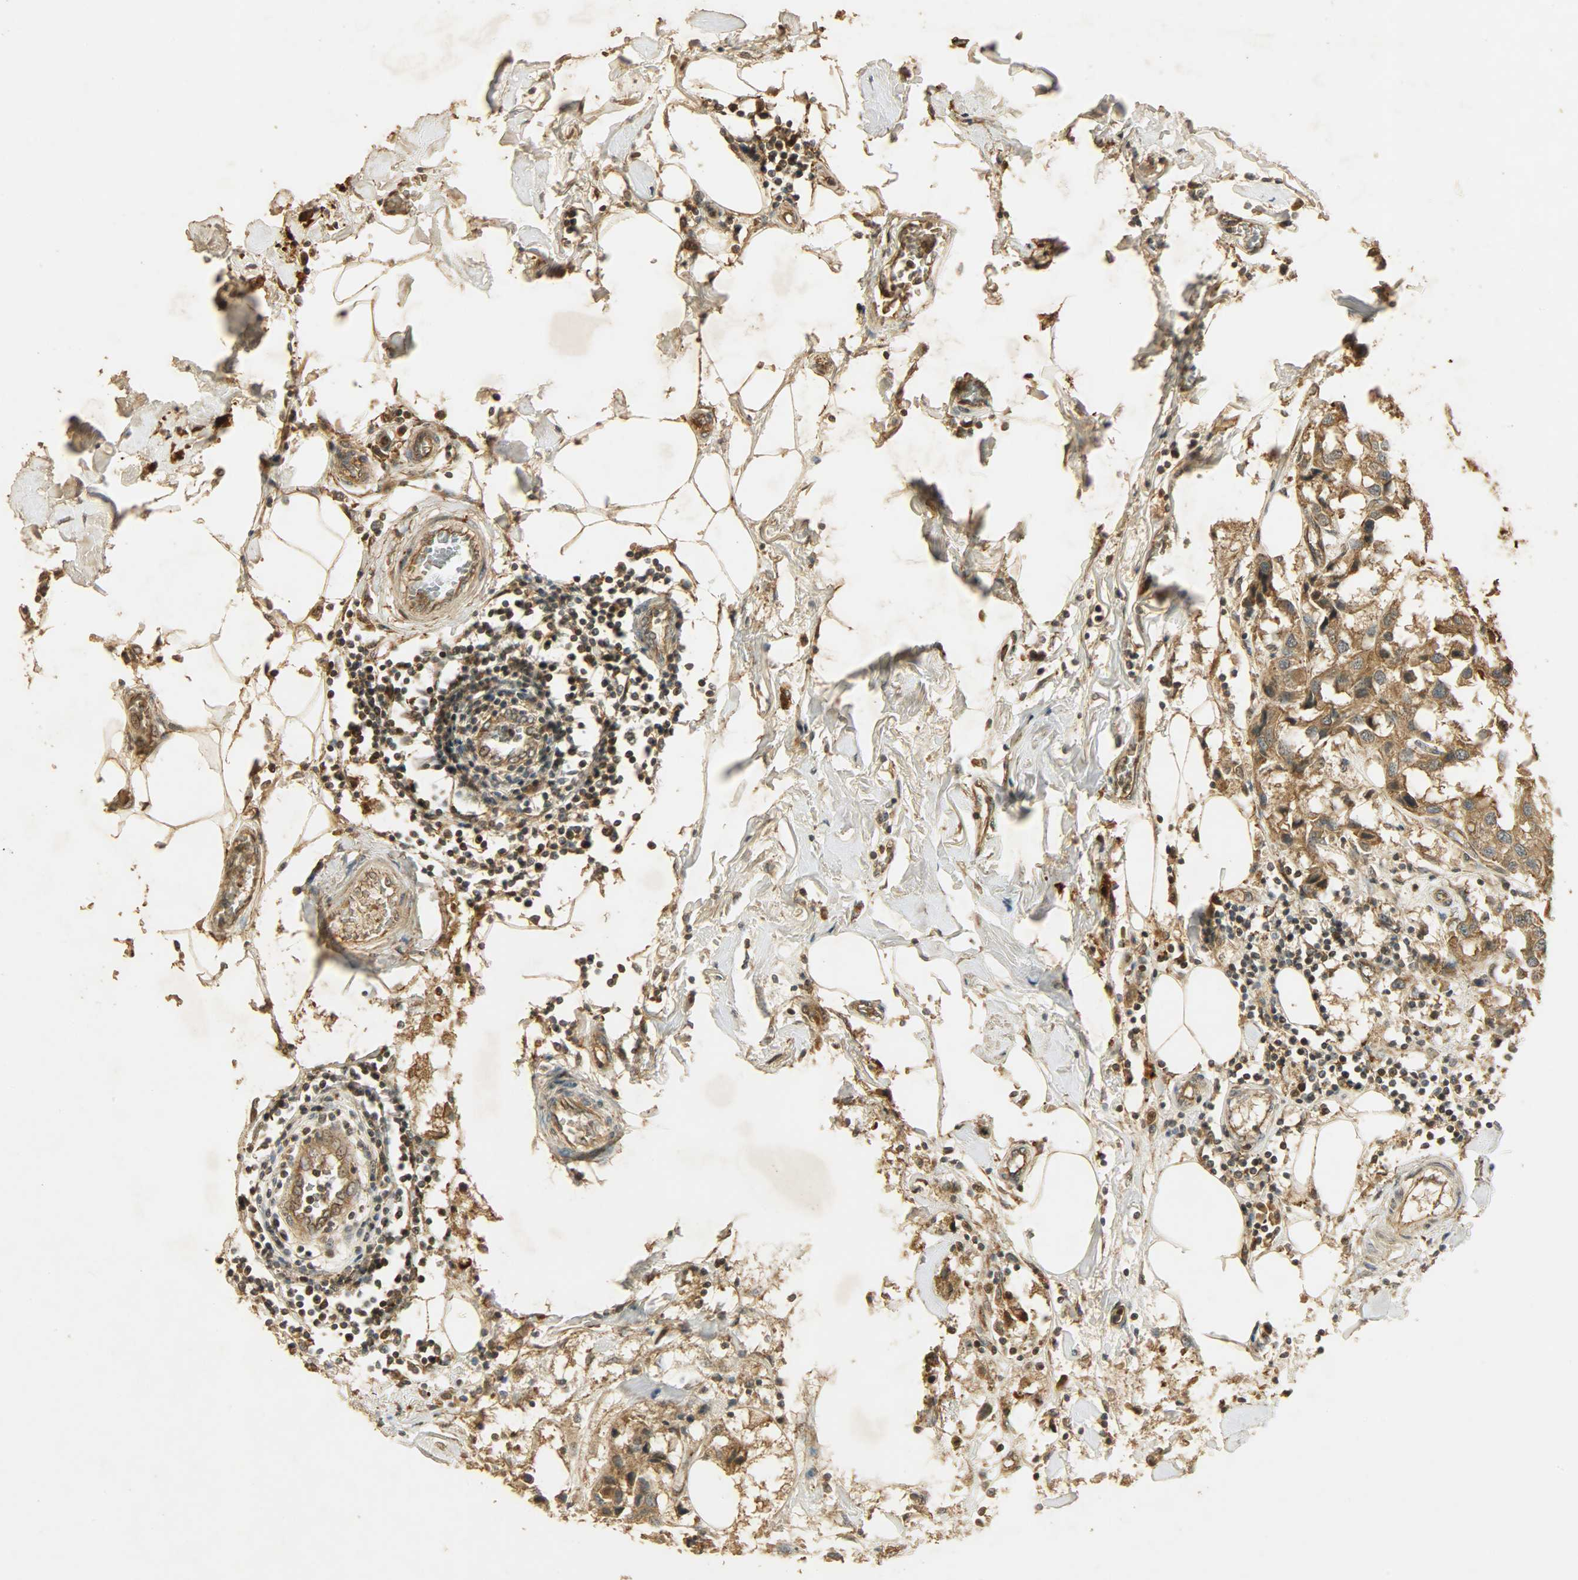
{"staining": {"intensity": "moderate", "quantity": ">75%", "location": "cytoplasmic/membranous"}, "tissue": "breast cancer", "cell_type": "Tumor cells", "image_type": "cancer", "snomed": [{"axis": "morphology", "description": "Duct carcinoma"}, {"axis": "topography", "description": "Breast"}], "caption": "Tumor cells display medium levels of moderate cytoplasmic/membranous positivity in about >75% of cells in breast infiltrating ductal carcinoma.", "gene": "ATP2B1", "patient": {"sex": "female", "age": 80}}